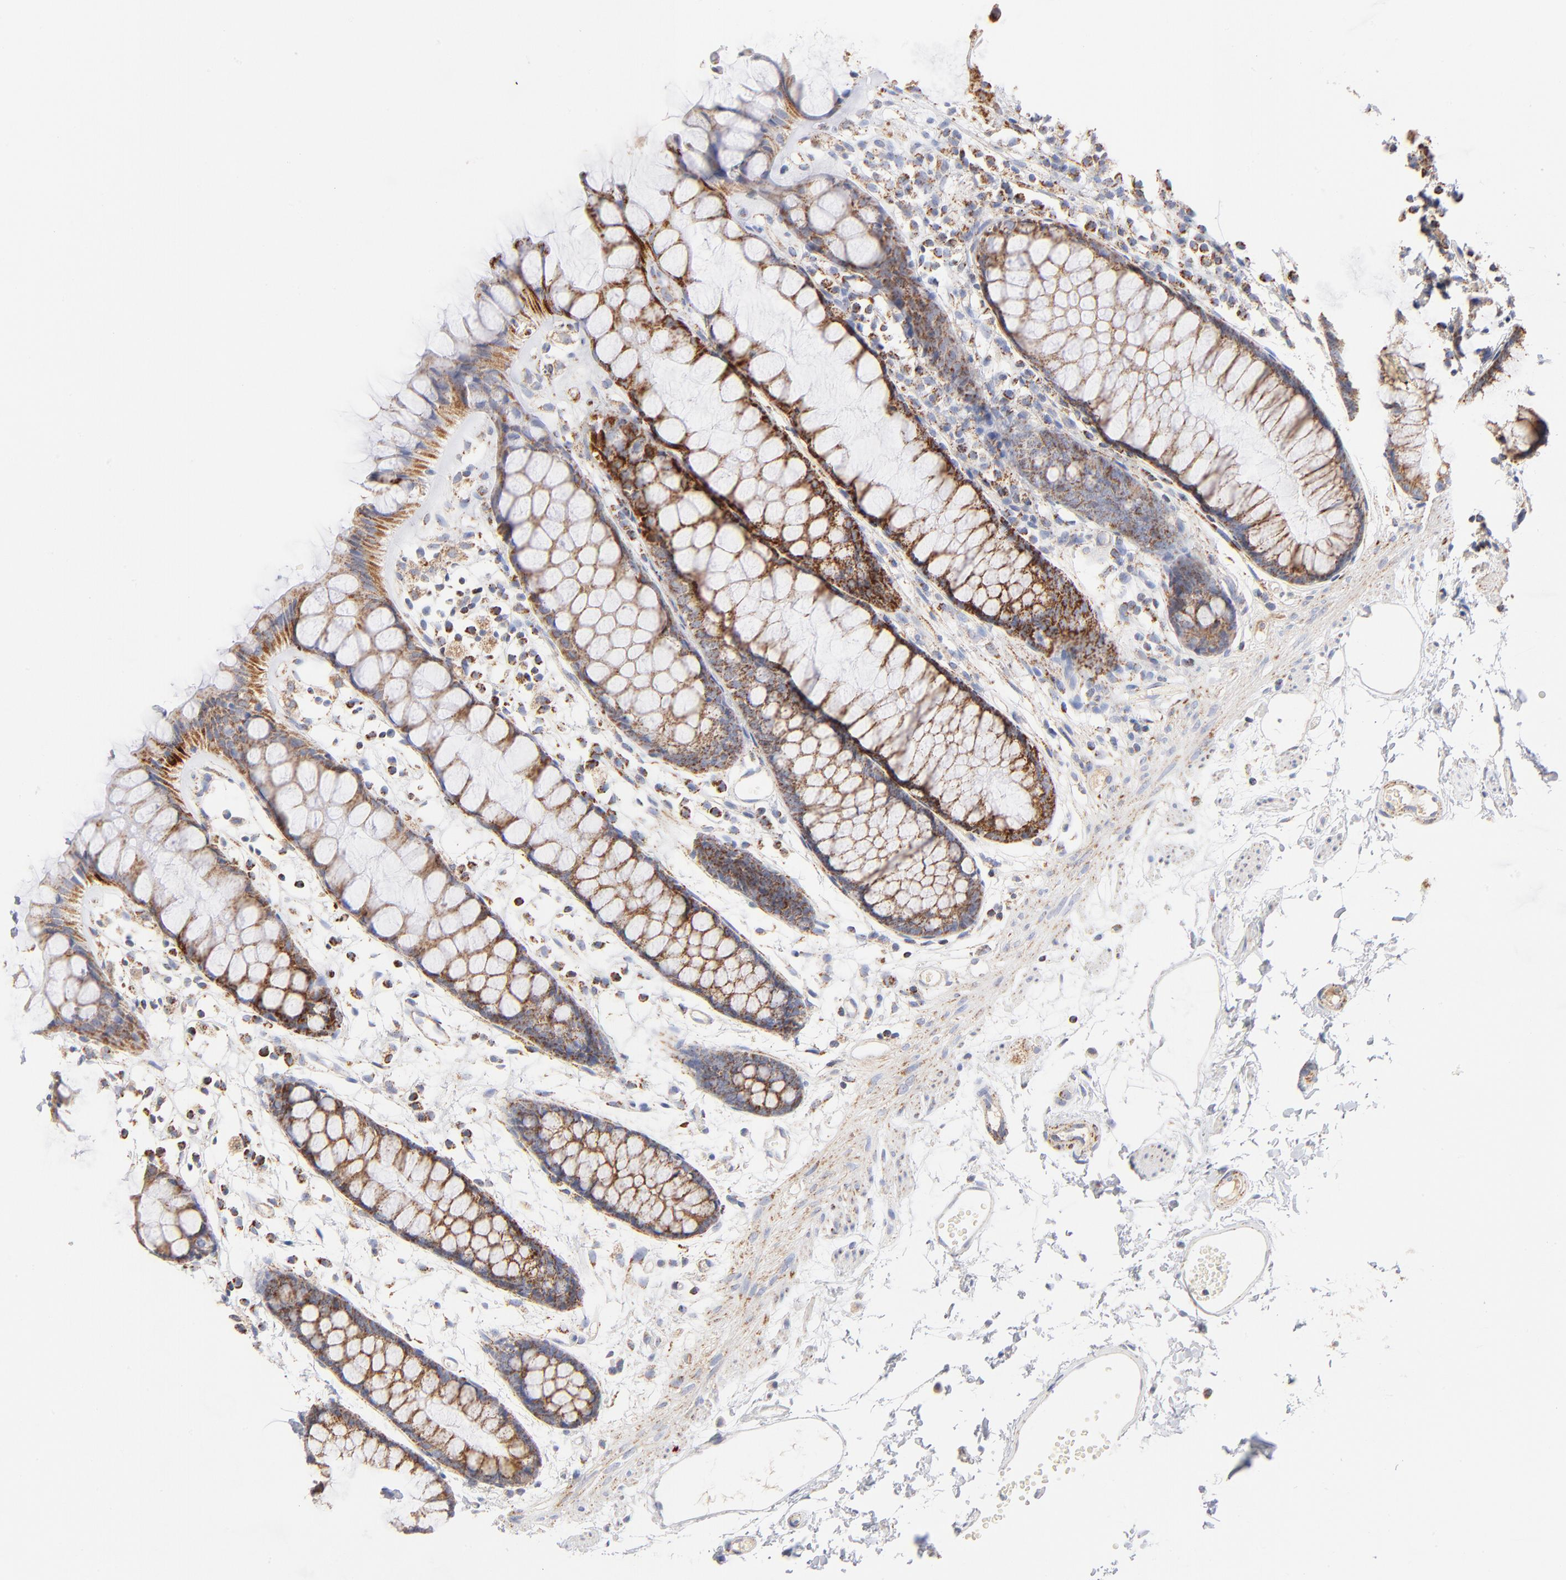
{"staining": {"intensity": "moderate", "quantity": ">75%", "location": "cytoplasmic/membranous"}, "tissue": "rectum", "cell_type": "Glandular cells", "image_type": "normal", "snomed": [{"axis": "morphology", "description": "Normal tissue, NOS"}, {"axis": "topography", "description": "Rectum"}], "caption": "IHC histopathology image of unremarkable rectum stained for a protein (brown), which shows medium levels of moderate cytoplasmic/membranous expression in approximately >75% of glandular cells.", "gene": "DLAT", "patient": {"sex": "female", "age": 66}}